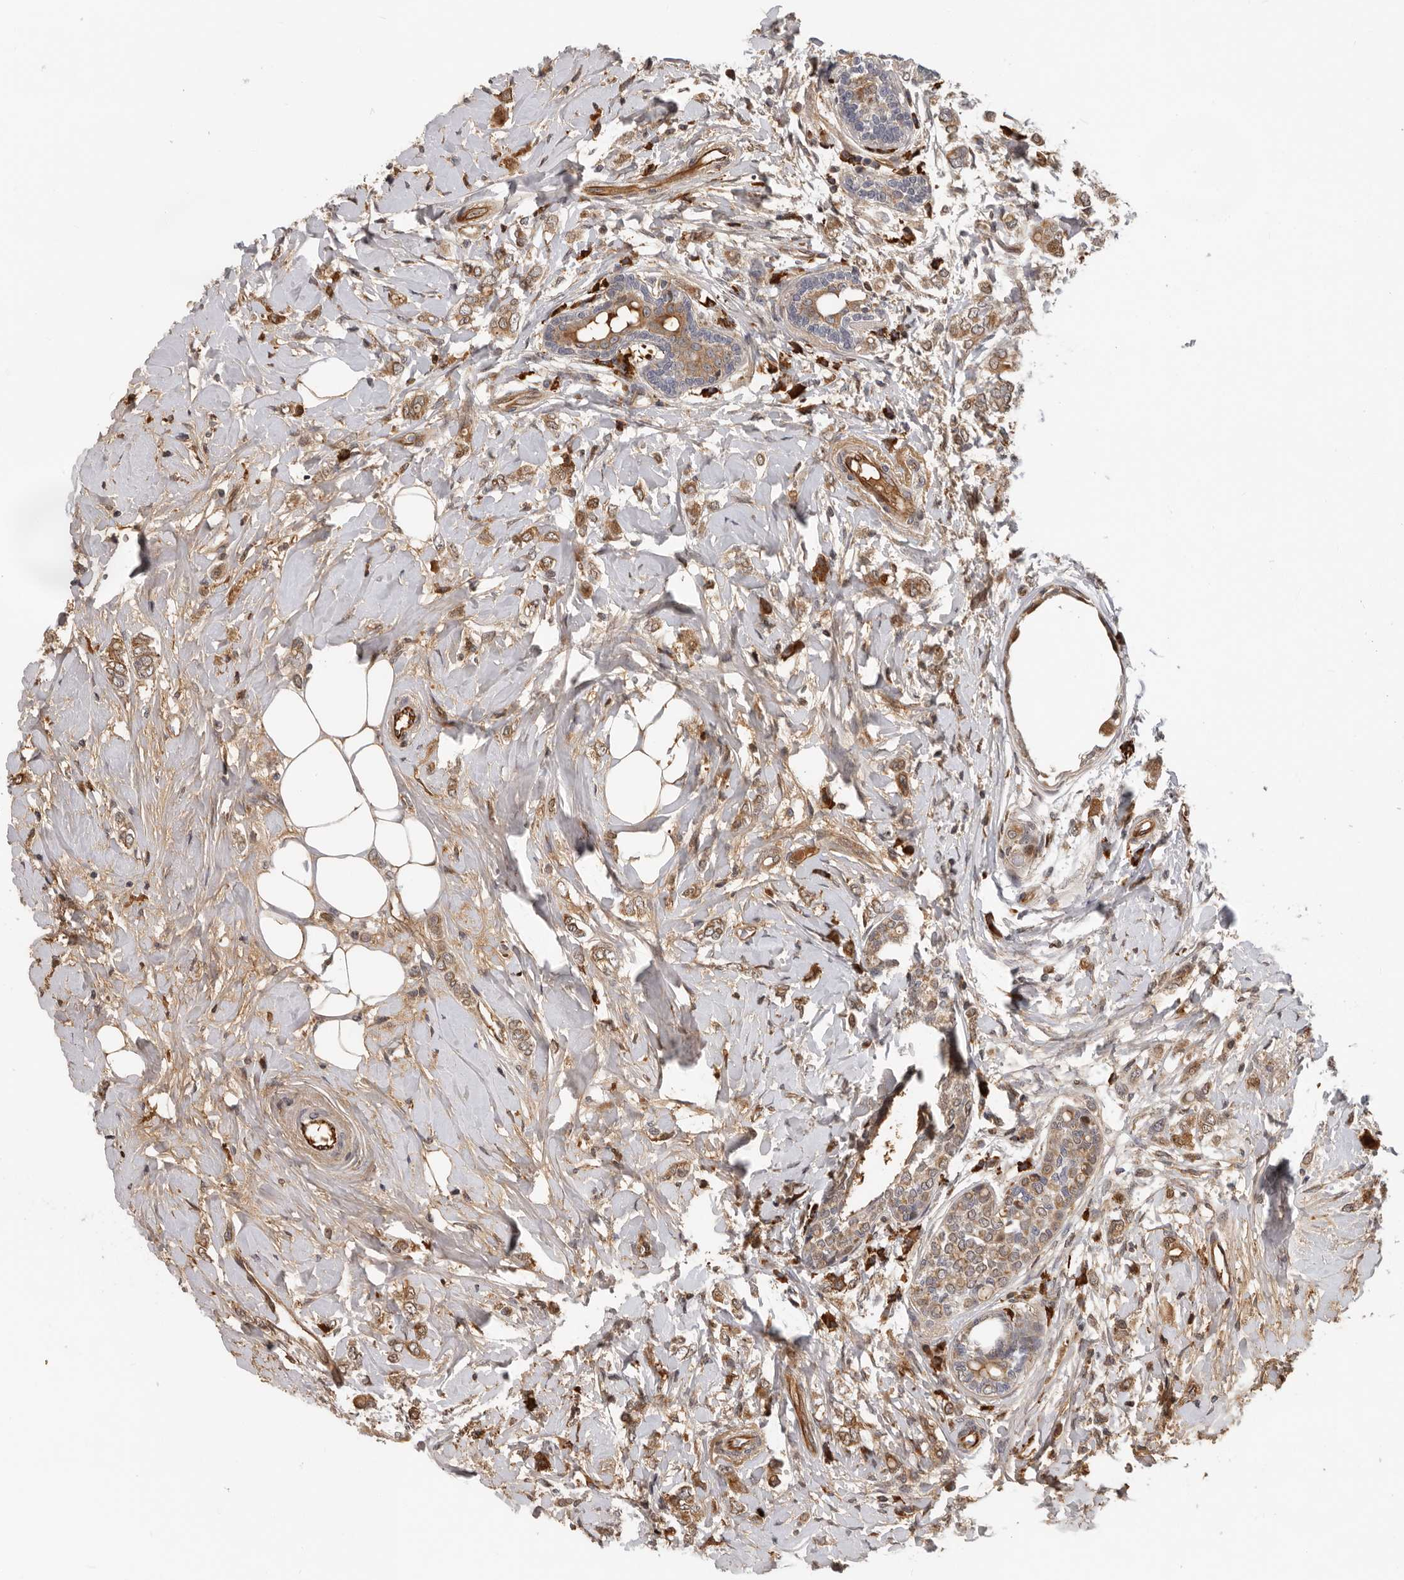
{"staining": {"intensity": "moderate", "quantity": ">75%", "location": "cytoplasmic/membranous"}, "tissue": "breast cancer", "cell_type": "Tumor cells", "image_type": "cancer", "snomed": [{"axis": "morphology", "description": "Normal tissue, NOS"}, {"axis": "morphology", "description": "Lobular carcinoma"}, {"axis": "topography", "description": "Breast"}], "caption": "A histopathology image of breast lobular carcinoma stained for a protein demonstrates moderate cytoplasmic/membranous brown staining in tumor cells.", "gene": "RNF157", "patient": {"sex": "female", "age": 47}}